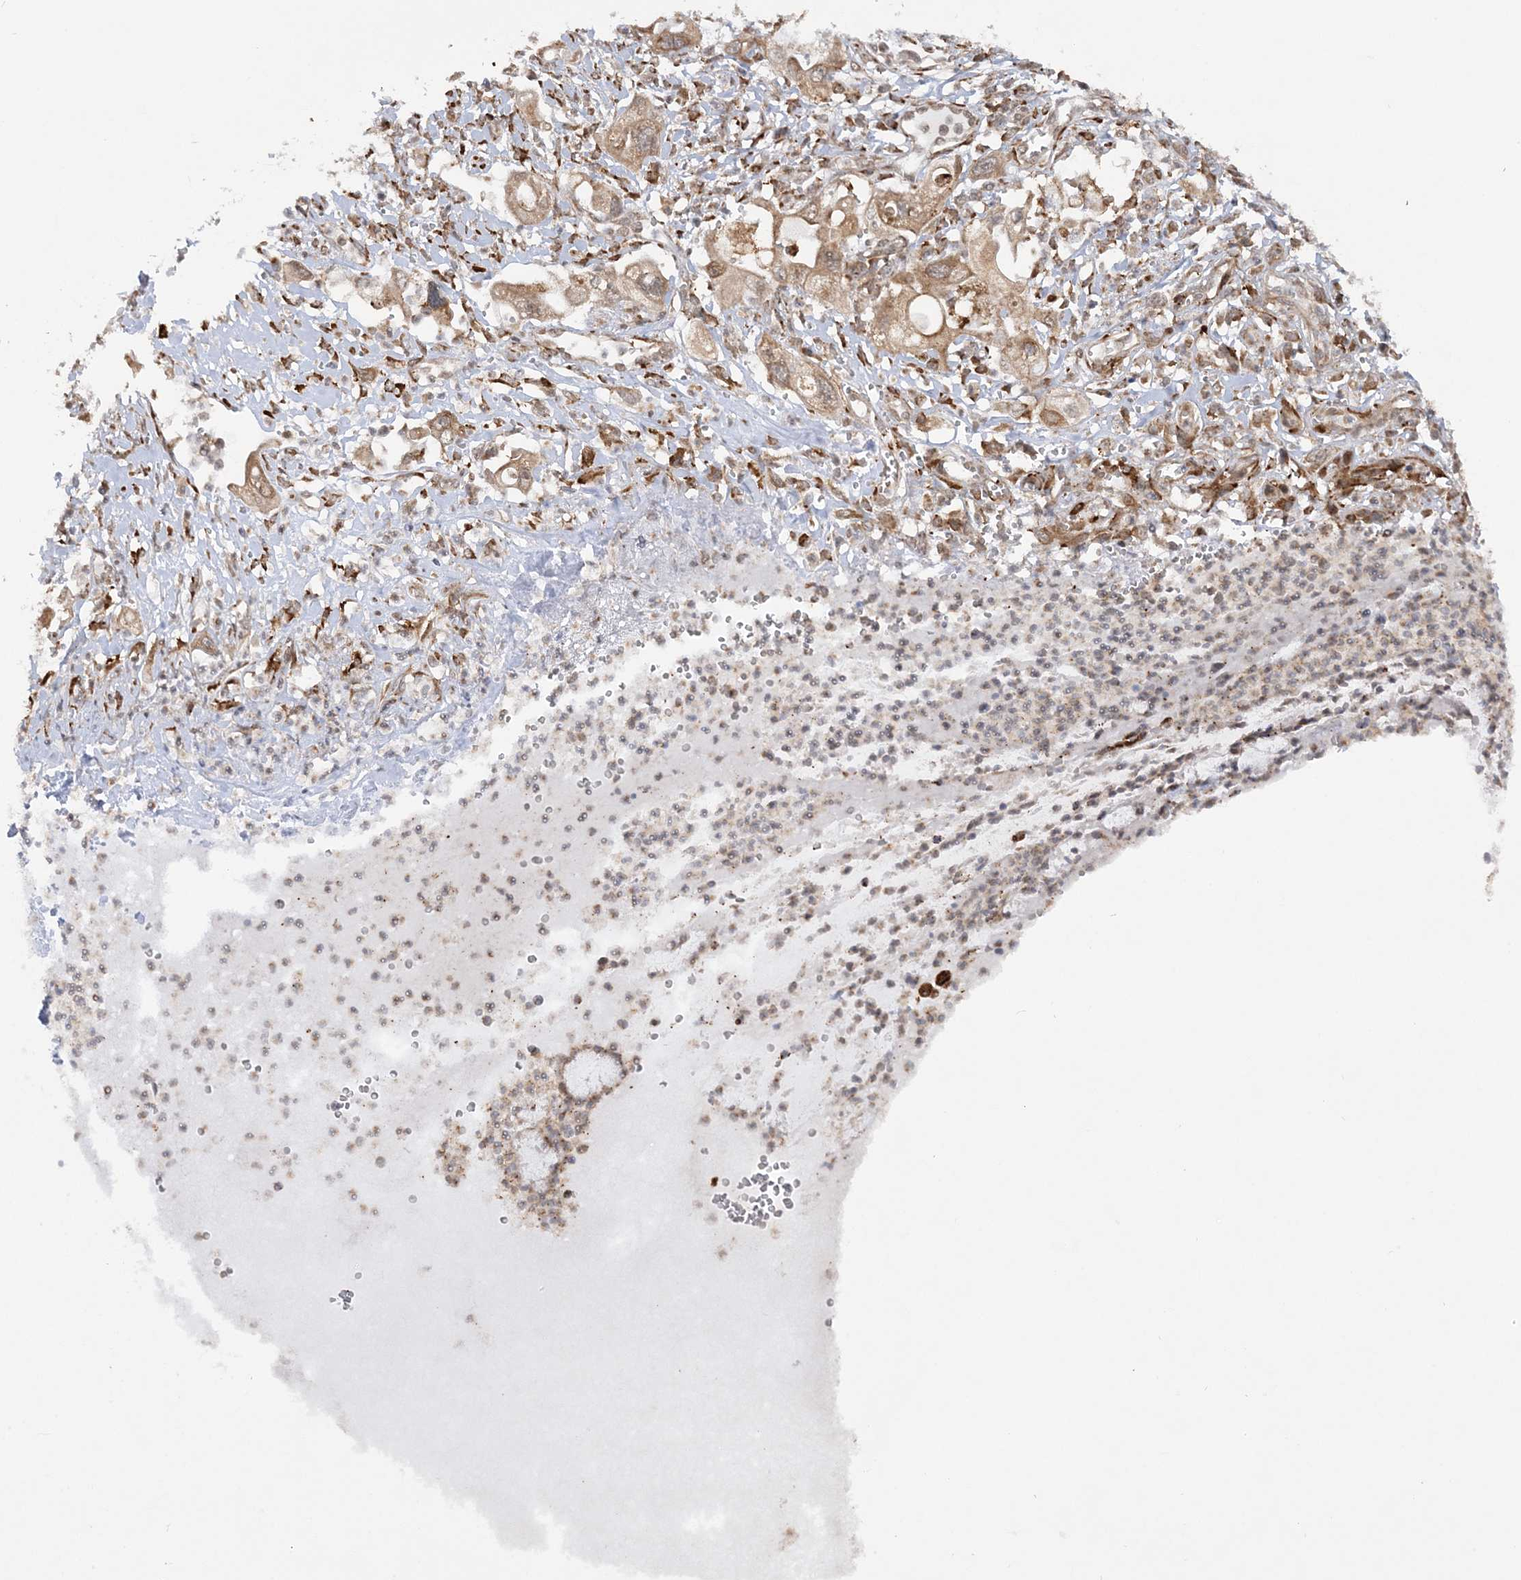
{"staining": {"intensity": "moderate", "quantity": ">75%", "location": "cytoplasmic/membranous"}, "tissue": "pancreatic cancer", "cell_type": "Tumor cells", "image_type": "cancer", "snomed": [{"axis": "morphology", "description": "Adenocarcinoma, NOS"}, {"axis": "topography", "description": "Pancreas"}], "caption": "High-magnification brightfield microscopy of adenocarcinoma (pancreatic) stained with DAB (3,3'-diaminobenzidine) (brown) and counterstained with hematoxylin (blue). tumor cells exhibit moderate cytoplasmic/membranous staining is appreciated in approximately>75% of cells.", "gene": "MRPL47", "patient": {"sex": "male", "age": 68}}